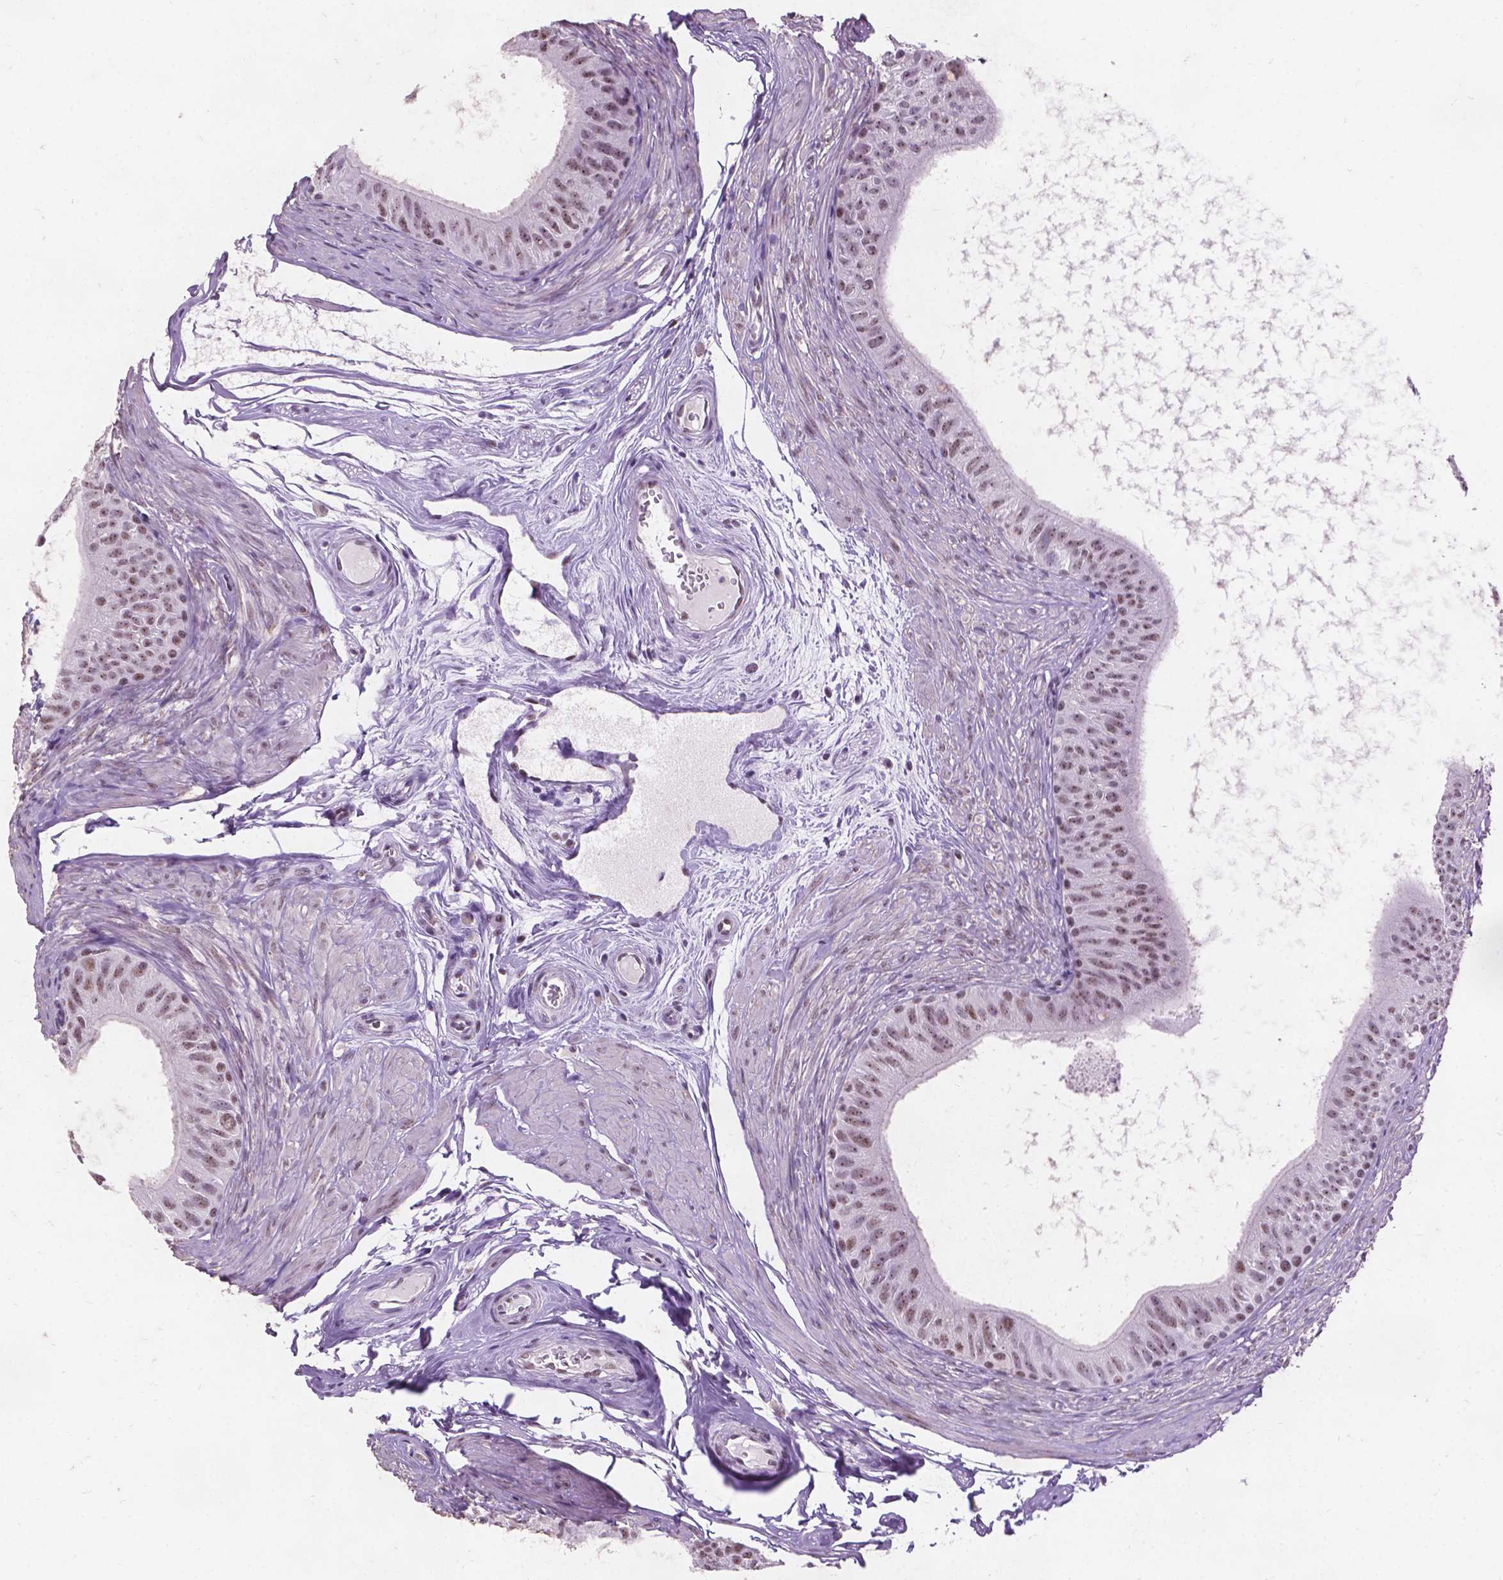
{"staining": {"intensity": "moderate", "quantity": ">75%", "location": "nuclear"}, "tissue": "epididymis", "cell_type": "Glandular cells", "image_type": "normal", "snomed": [{"axis": "morphology", "description": "Normal tissue, NOS"}, {"axis": "topography", "description": "Epididymis"}], "caption": "This photomicrograph reveals IHC staining of normal human epididymis, with medium moderate nuclear staining in about >75% of glandular cells.", "gene": "COIL", "patient": {"sex": "male", "age": 36}}